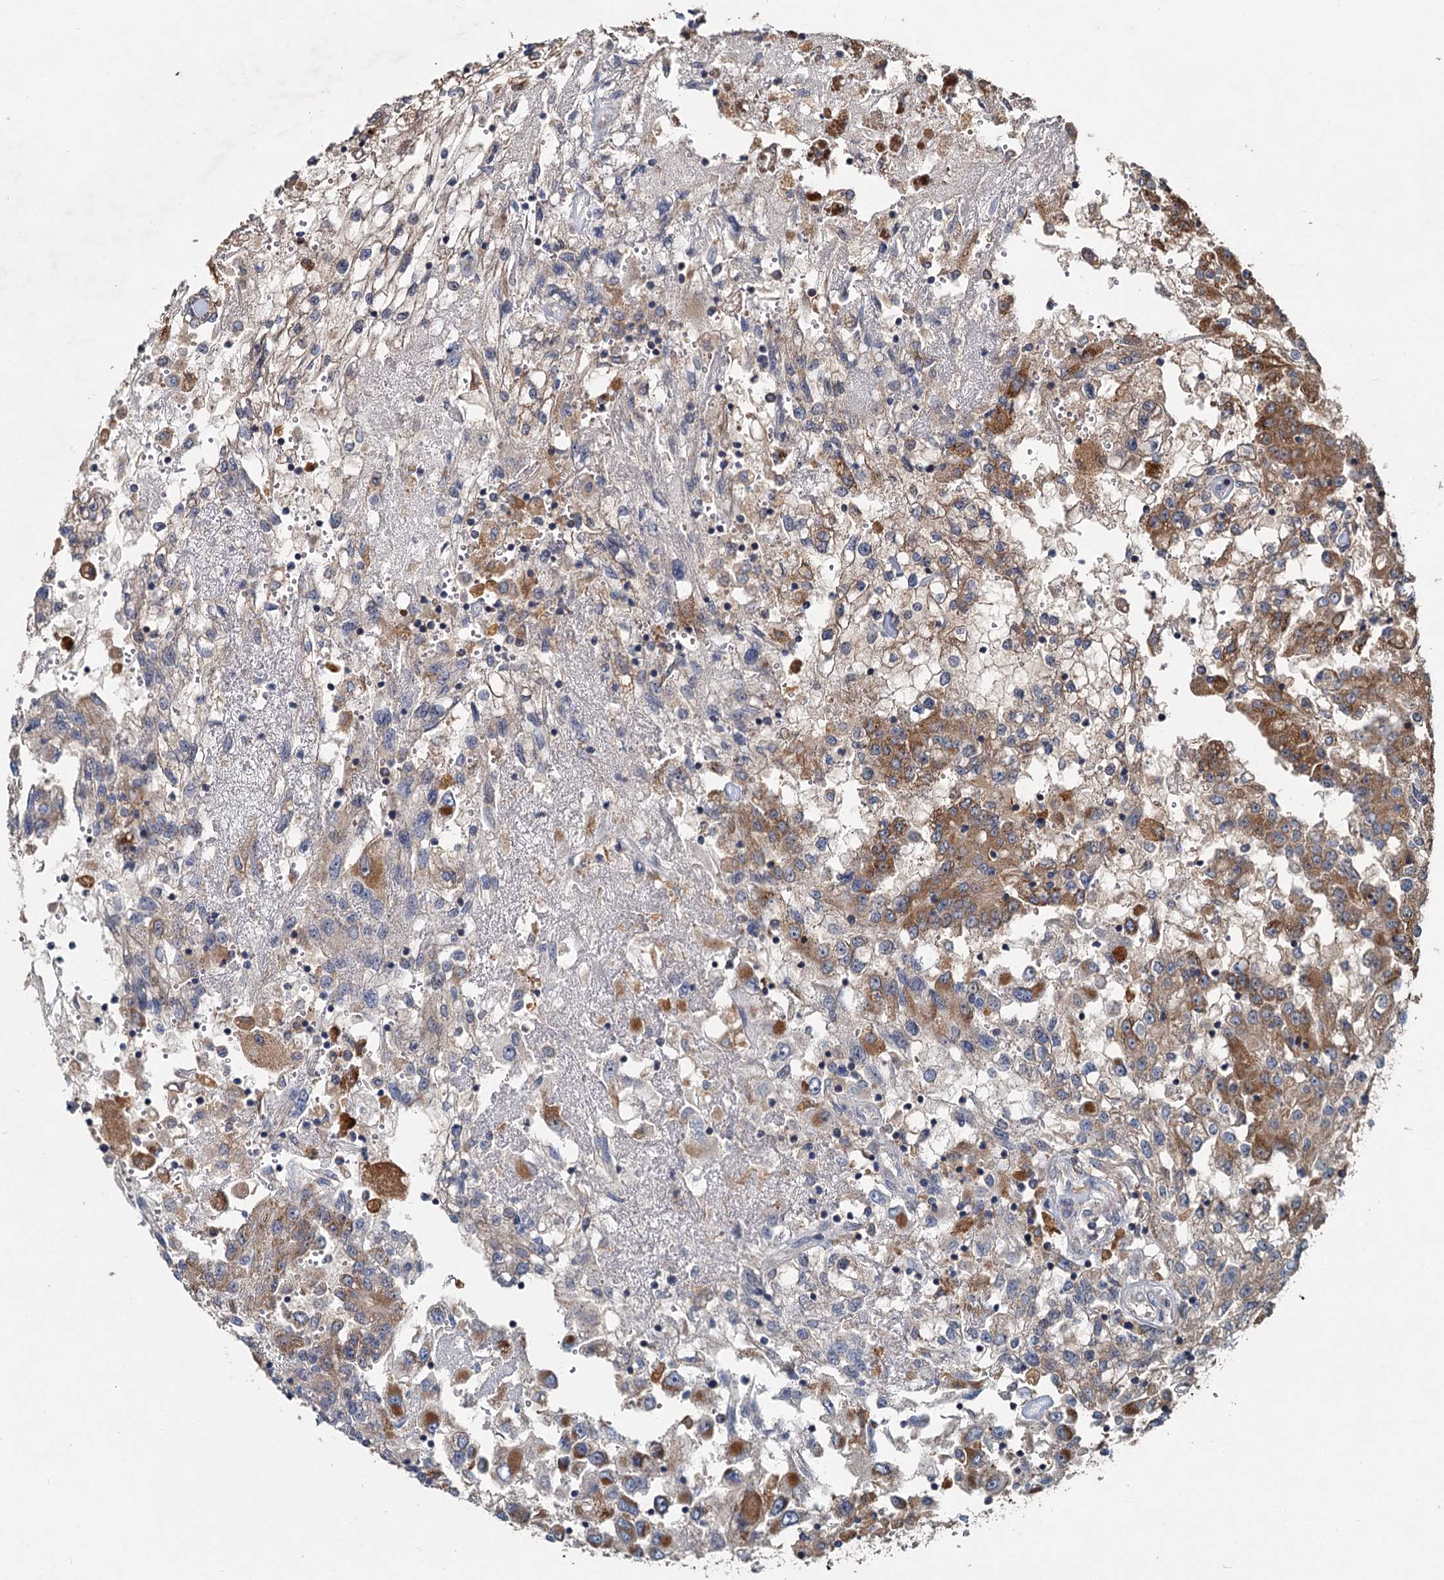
{"staining": {"intensity": "moderate", "quantity": "25%-75%", "location": "cytoplasmic/membranous"}, "tissue": "renal cancer", "cell_type": "Tumor cells", "image_type": "cancer", "snomed": [{"axis": "morphology", "description": "Adenocarcinoma, NOS"}, {"axis": "topography", "description": "Kidney"}], "caption": "Immunohistochemistry image of neoplastic tissue: human renal cancer stained using IHC exhibits medium levels of moderate protein expression localized specifically in the cytoplasmic/membranous of tumor cells, appearing as a cytoplasmic/membranous brown color.", "gene": "OTUB1", "patient": {"sex": "female", "age": 52}}